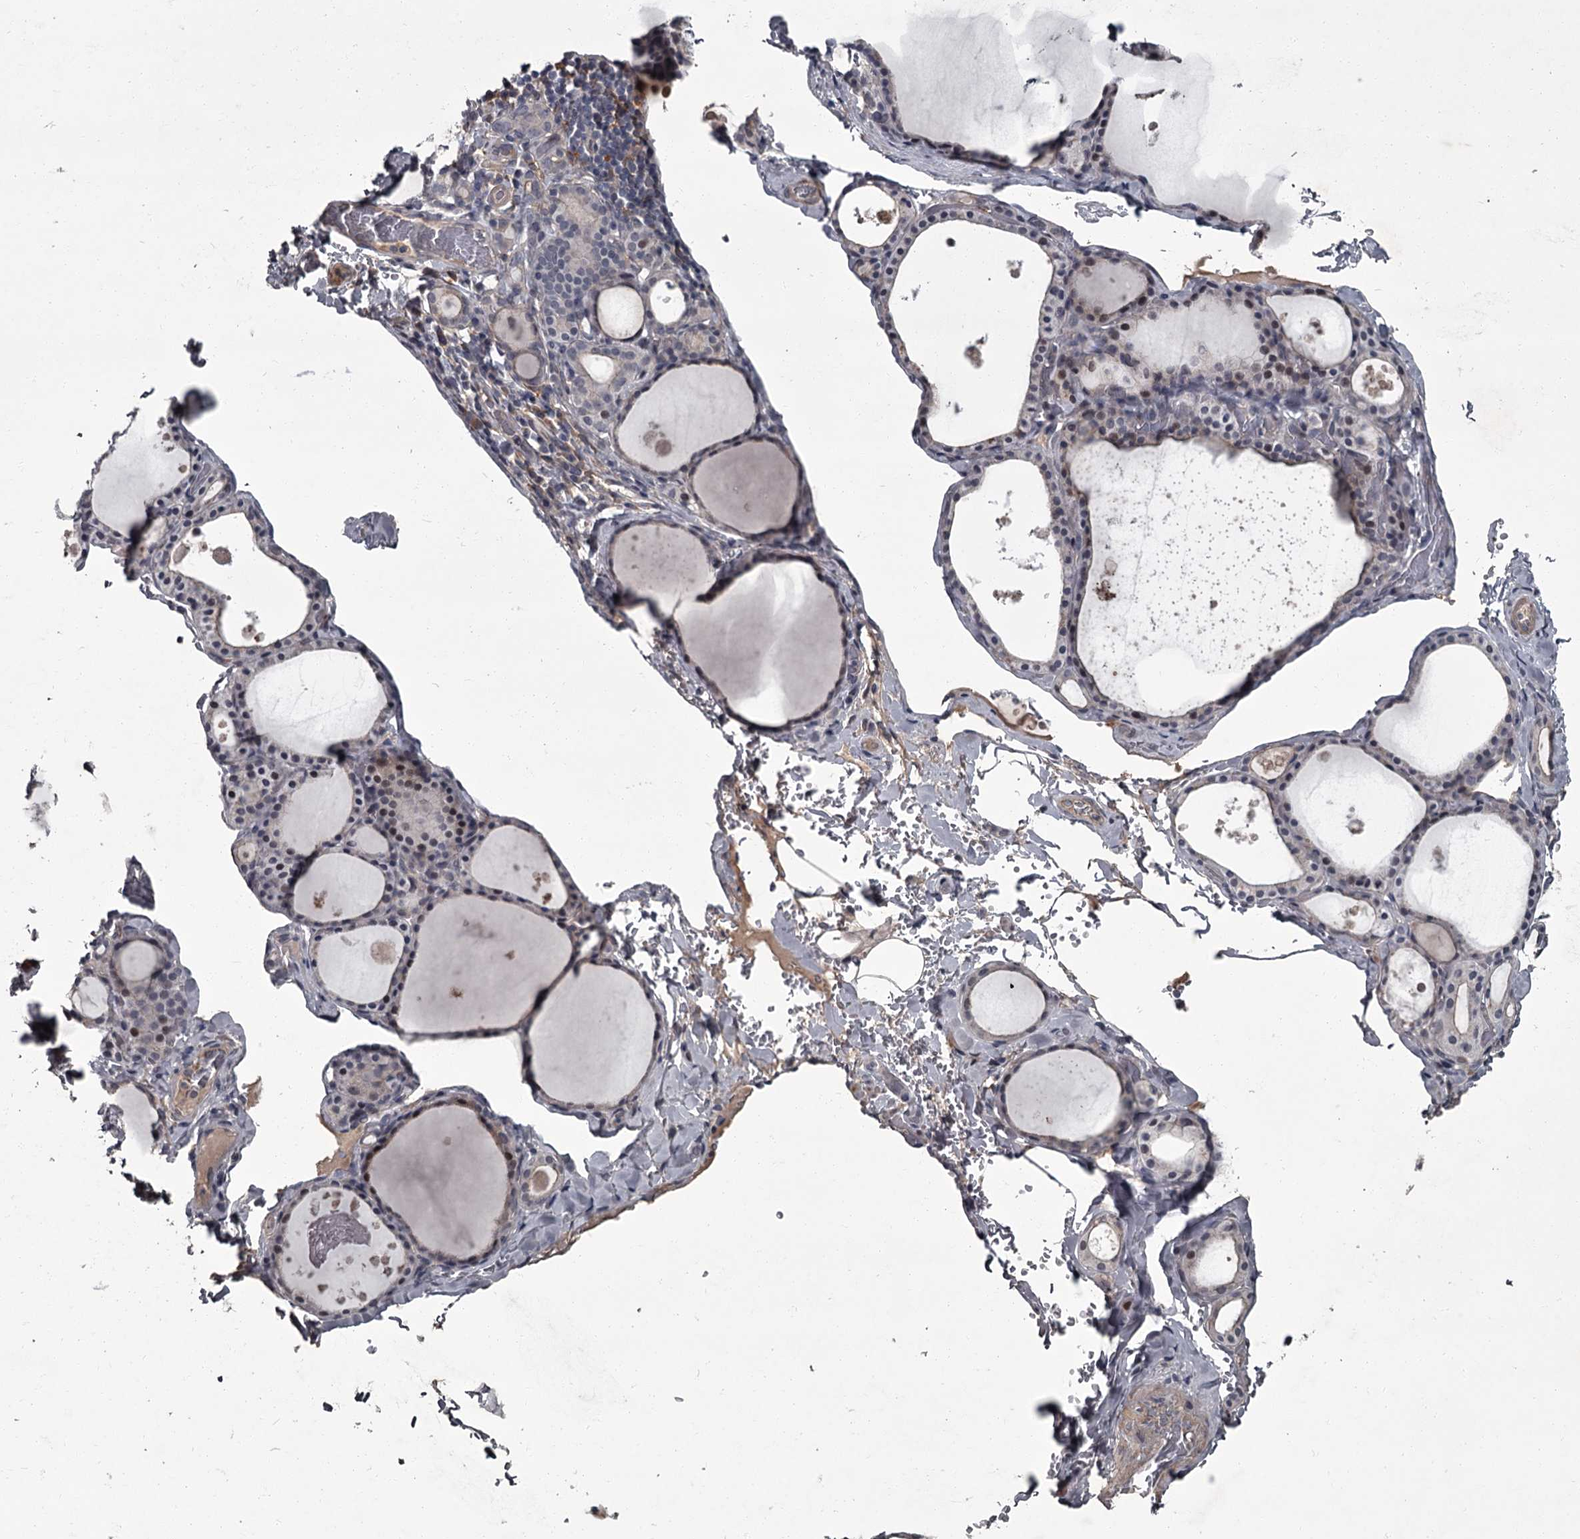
{"staining": {"intensity": "weak", "quantity": "<25%", "location": "cytoplasmic/membranous,nuclear"}, "tissue": "thyroid gland", "cell_type": "Glandular cells", "image_type": "normal", "snomed": [{"axis": "morphology", "description": "Normal tissue, NOS"}, {"axis": "topography", "description": "Thyroid gland"}], "caption": "DAB immunohistochemical staining of benign human thyroid gland demonstrates no significant staining in glandular cells. The staining is performed using DAB (3,3'-diaminobenzidine) brown chromogen with nuclei counter-stained in using hematoxylin.", "gene": "FLVCR2", "patient": {"sex": "male", "age": 56}}